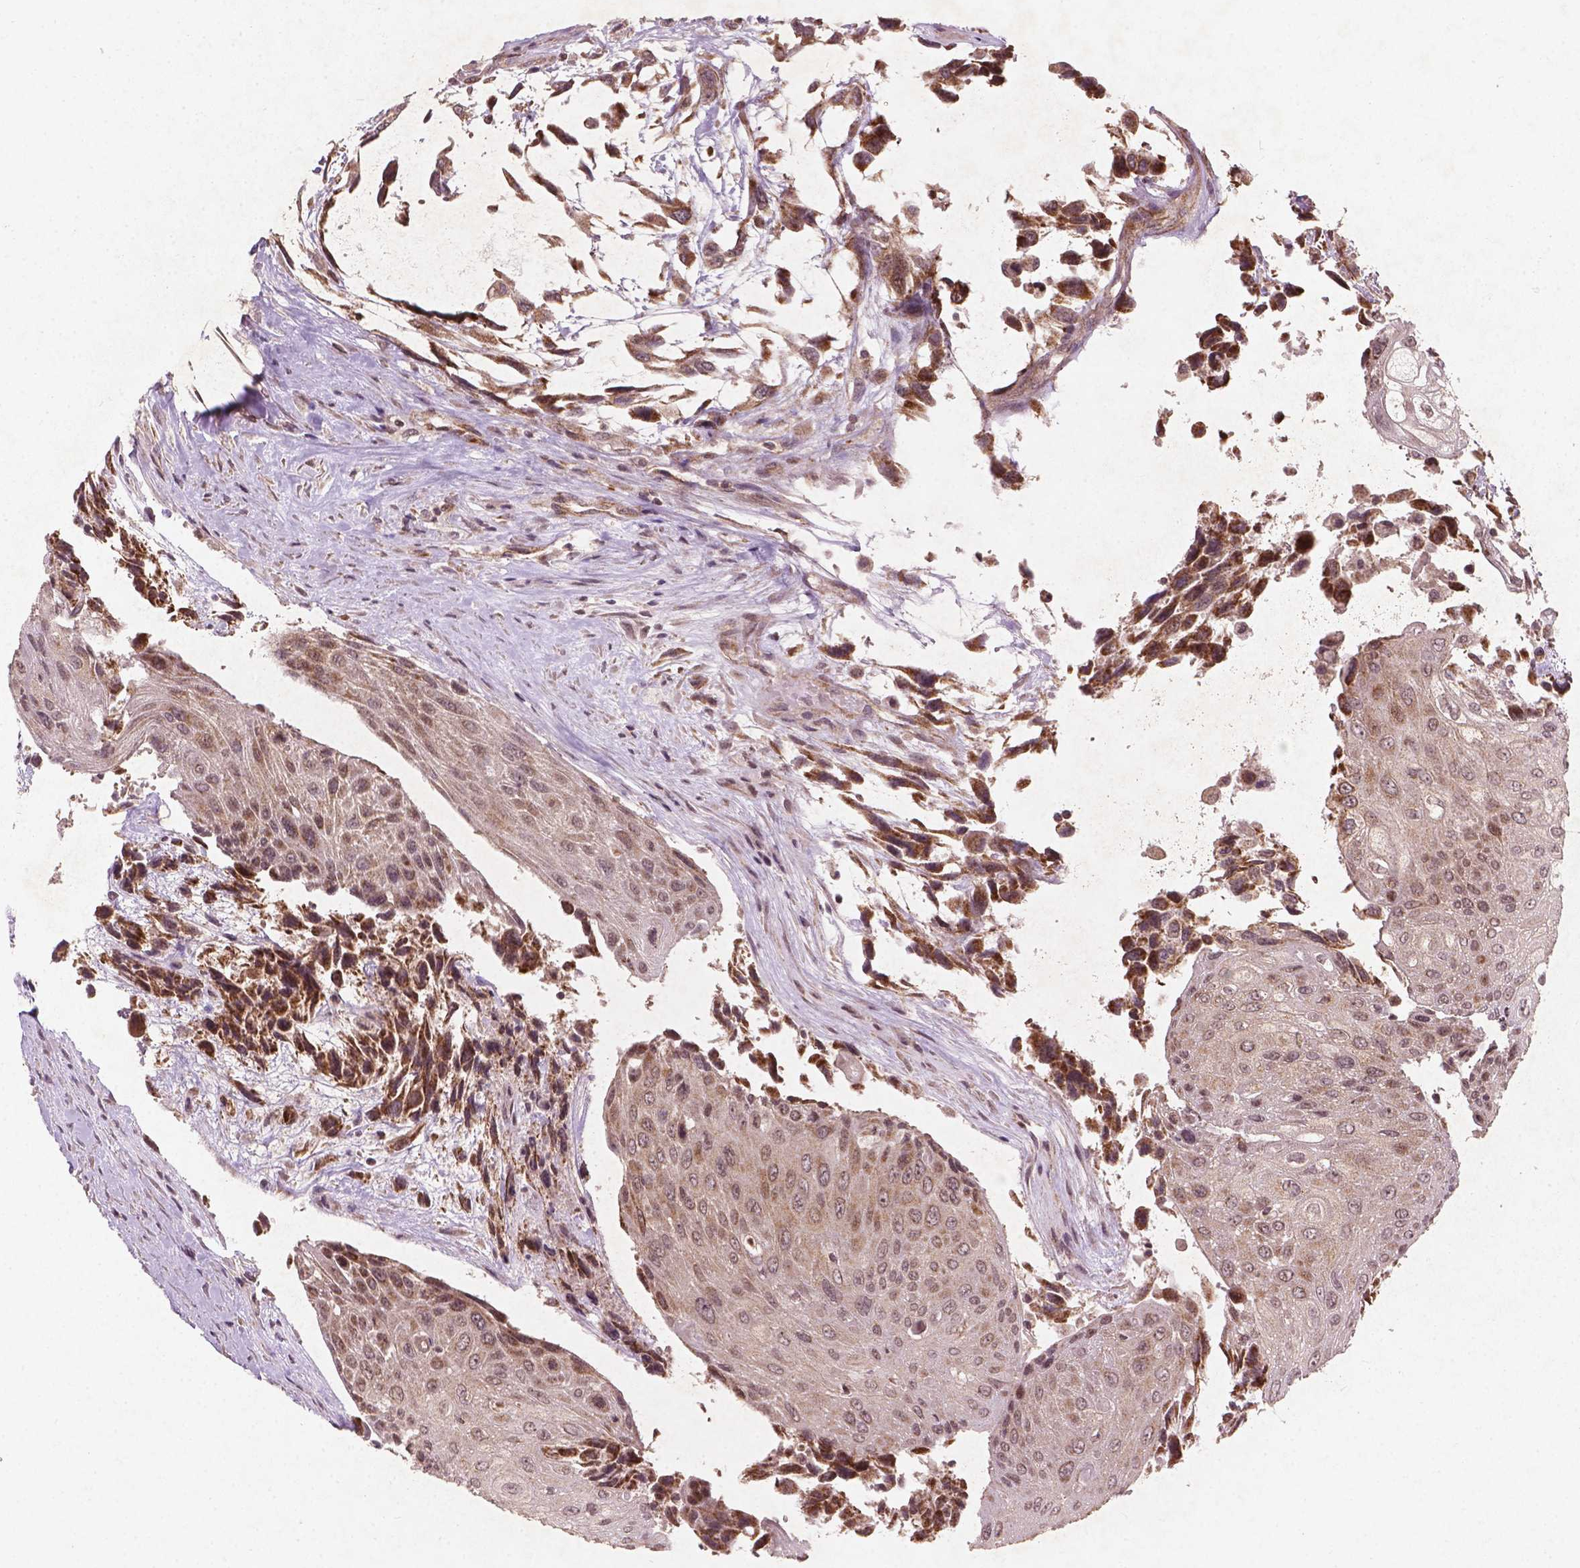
{"staining": {"intensity": "strong", "quantity": "<25%", "location": "cytoplasmic/membranous"}, "tissue": "urothelial cancer", "cell_type": "Tumor cells", "image_type": "cancer", "snomed": [{"axis": "morphology", "description": "Urothelial carcinoma, High grade"}, {"axis": "topography", "description": "Urinary bladder"}], "caption": "IHC photomicrograph of neoplastic tissue: urothelial cancer stained using immunohistochemistry (IHC) exhibits medium levels of strong protein expression localized specifically in the cytoplasmic/membranous of tumor cells, appearing as a cytoplasmic/membranous brown color.", "gene": "SMAD2", "patient": {"sex": "female", "age": 70}}